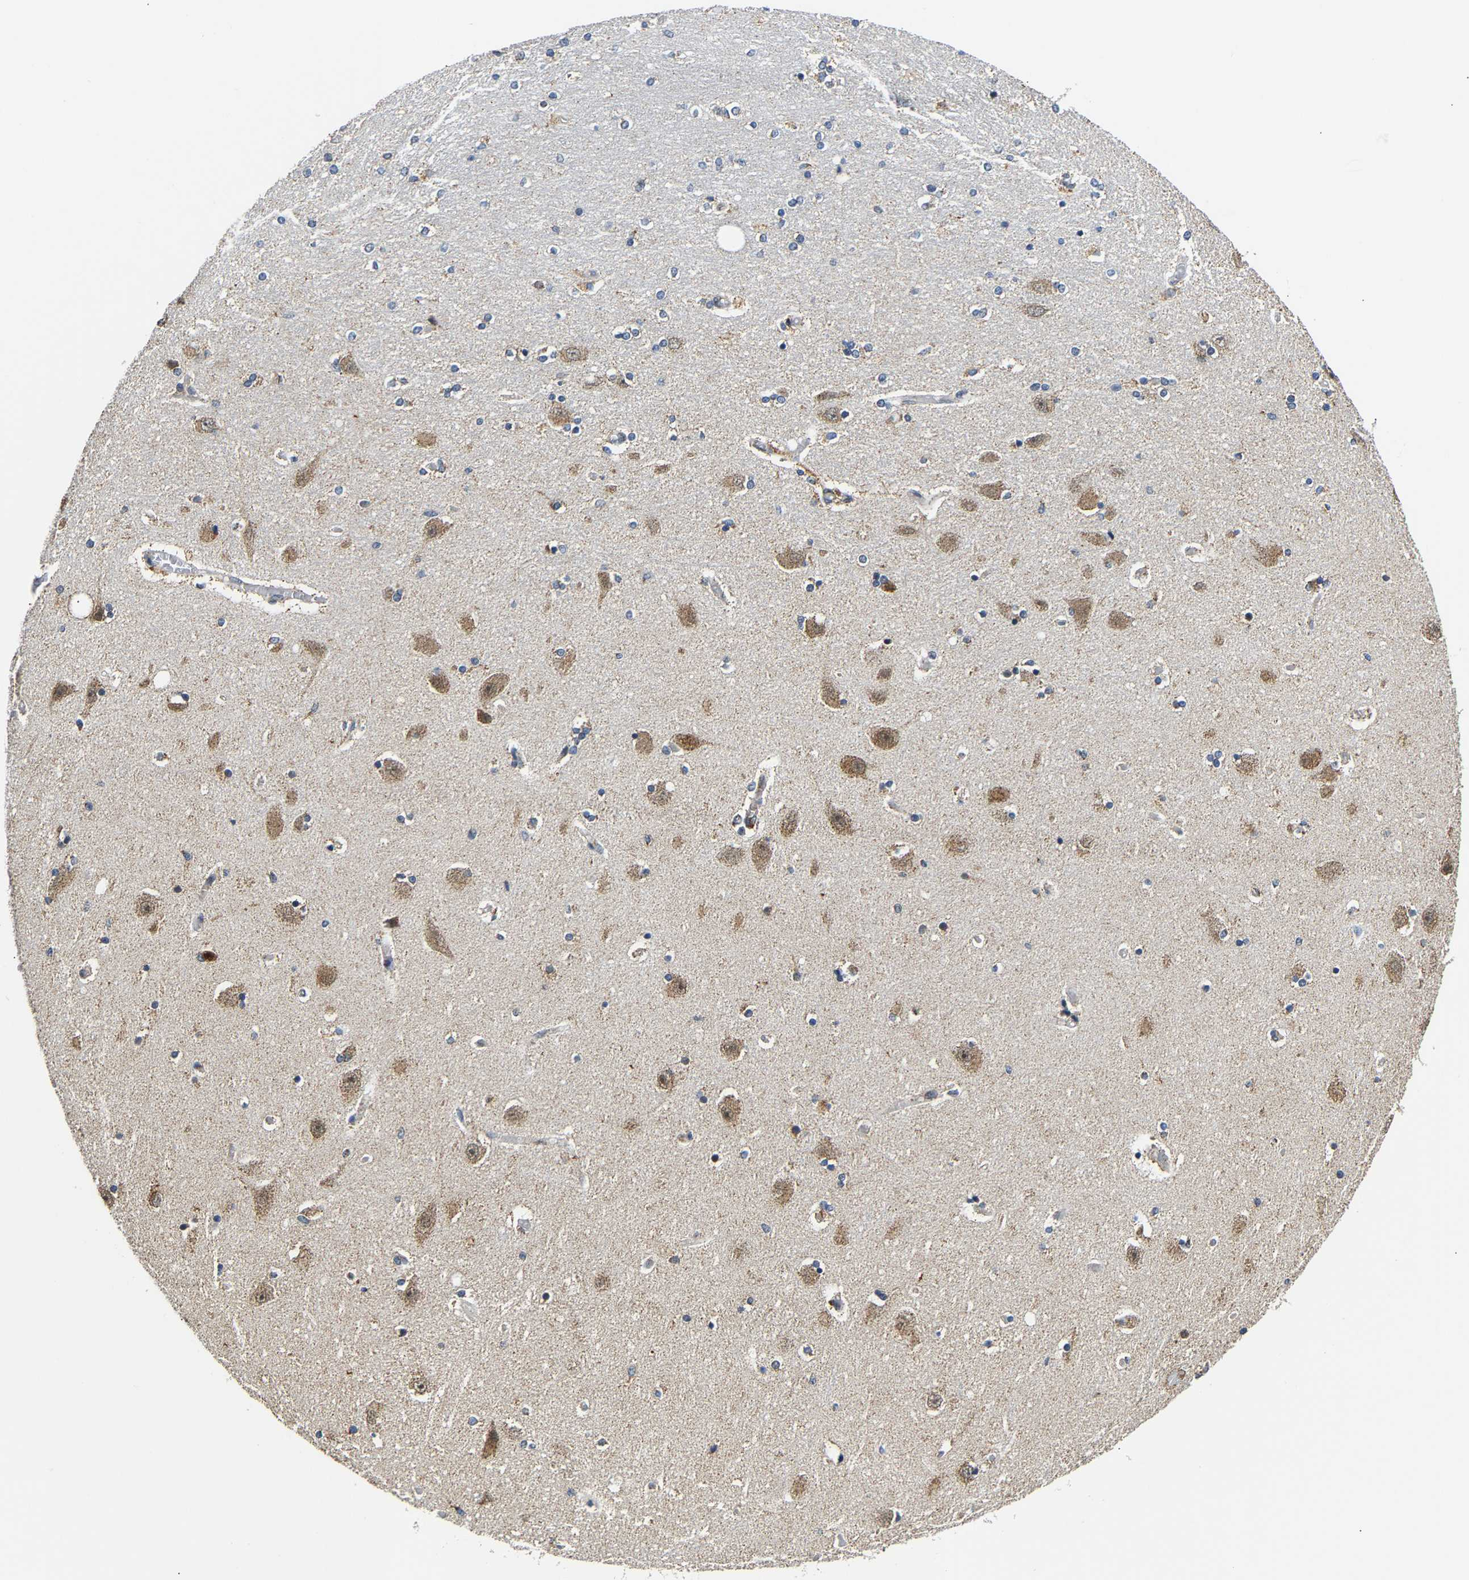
{"staining": {"intensity": "negative", "quantity": "none", "location": "none"}, "tissue": "hippocampus", "cell_type": "Glial cells", "image_type": "normal", "snomed": [{"axis": "morphology", "description": "Normal tissue, NOS"}, {"axis": "topography", "description": "Hippocampus"}], "caption": "Immunohistochemistry image of benign hippocampus: hippocampus stained with DAB (3,3'-diaminobenzidine) reveals no significant protein positivity in glial cells.", "gene": "GIMAP7", "patient": {"sex": "female", "age": 54}}